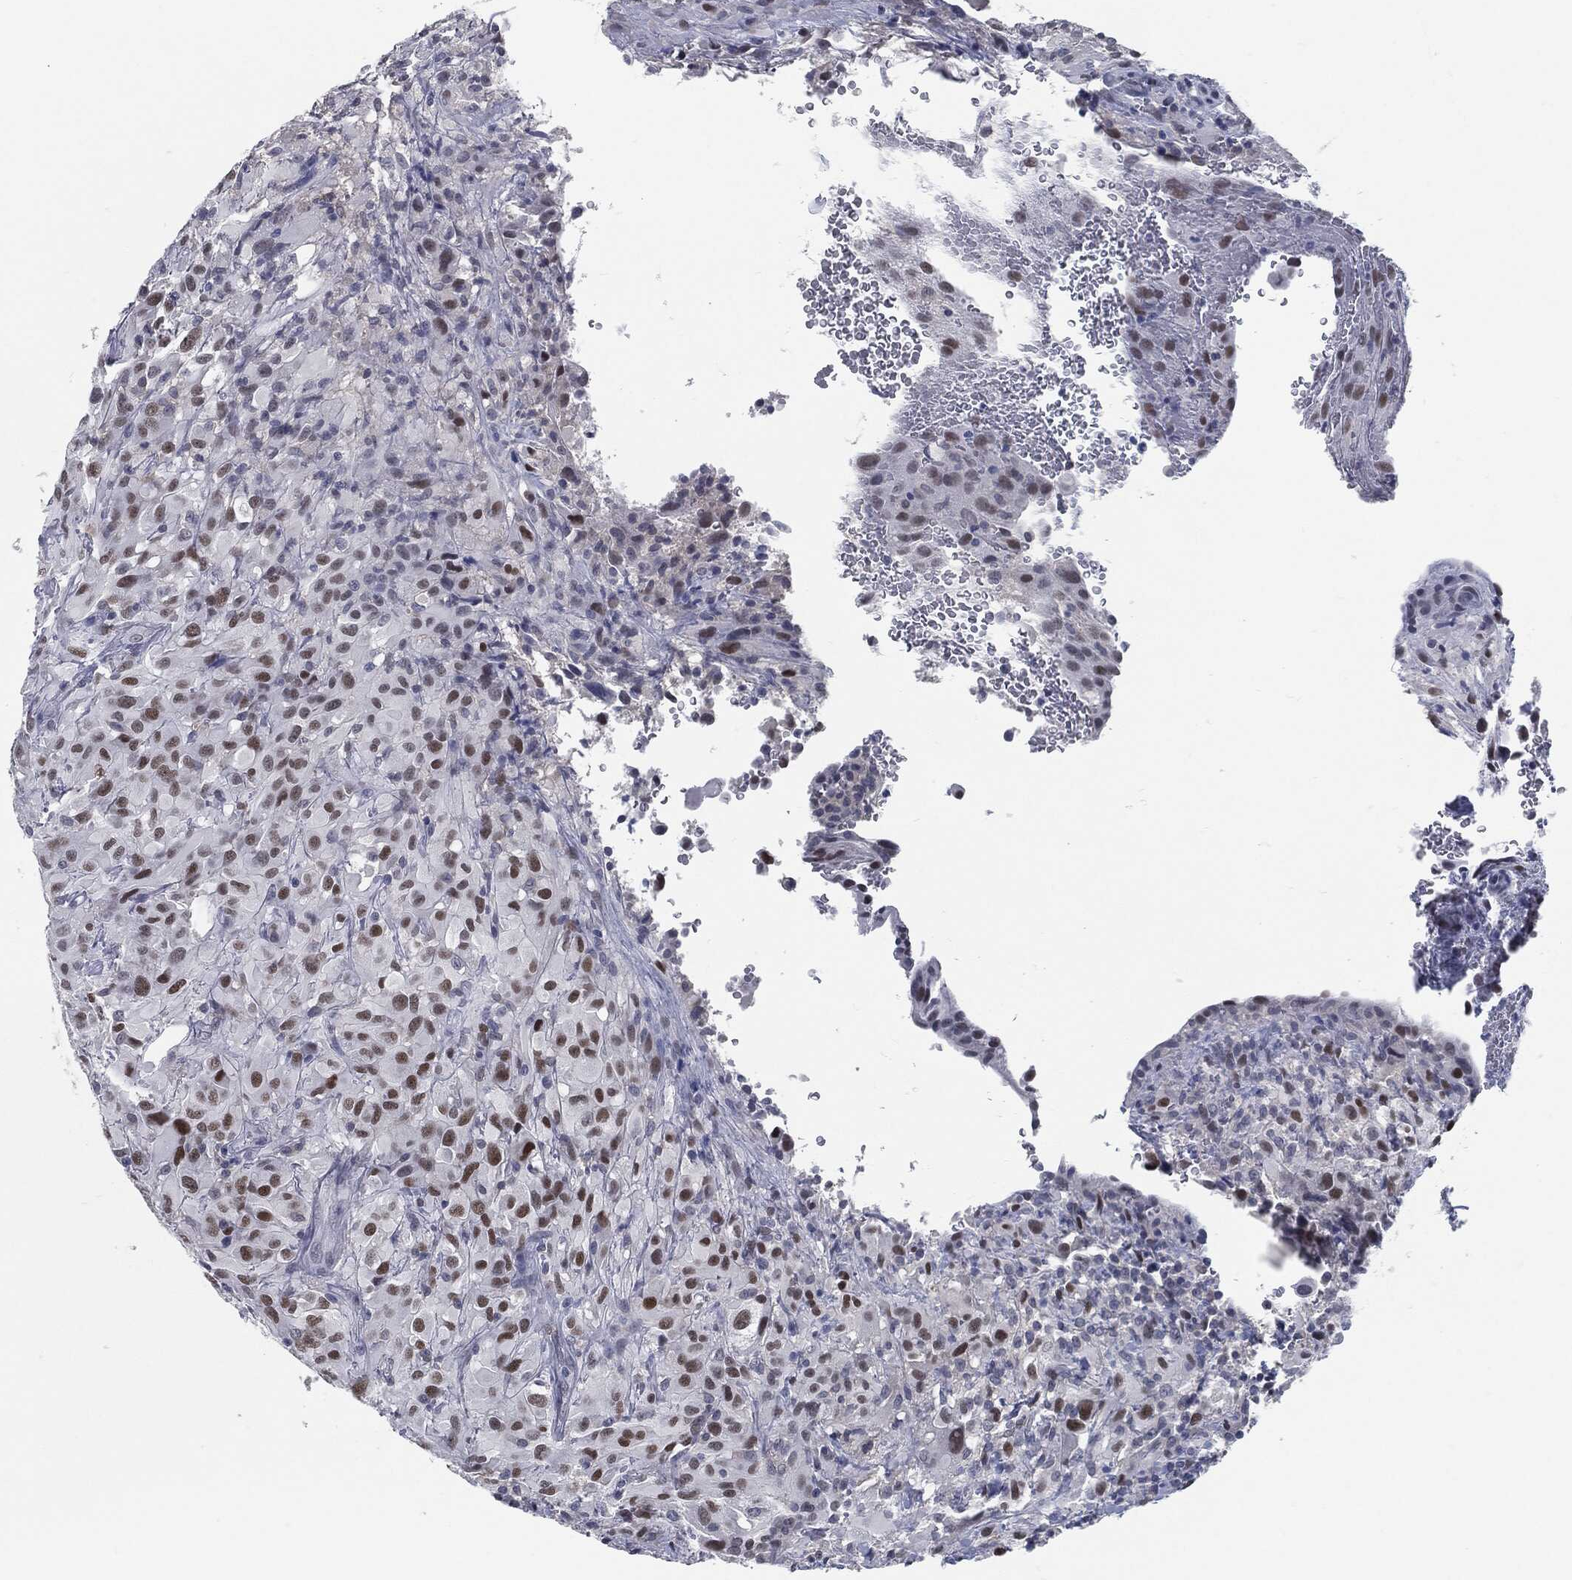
{"staining": {"intensity": "strong", "quantity": "25%-75%", "location": "nuclear"}, "tissue": "glioma", "cell_type": "Tumor cells", "image_type": "cancer", "snomed": [{"axis": "morphology", "description": "Glioma, malignant, High grade"}, {"axis": "topography", "description": "Cerebral cortex"}], "caption": "This histopathology image displays IHC staining of glioma, with high strong nuclear positivity in about 25%-75% of tumor cells.", "gene": "PROM1", "patient": {"sex": "male", "age": 35}}